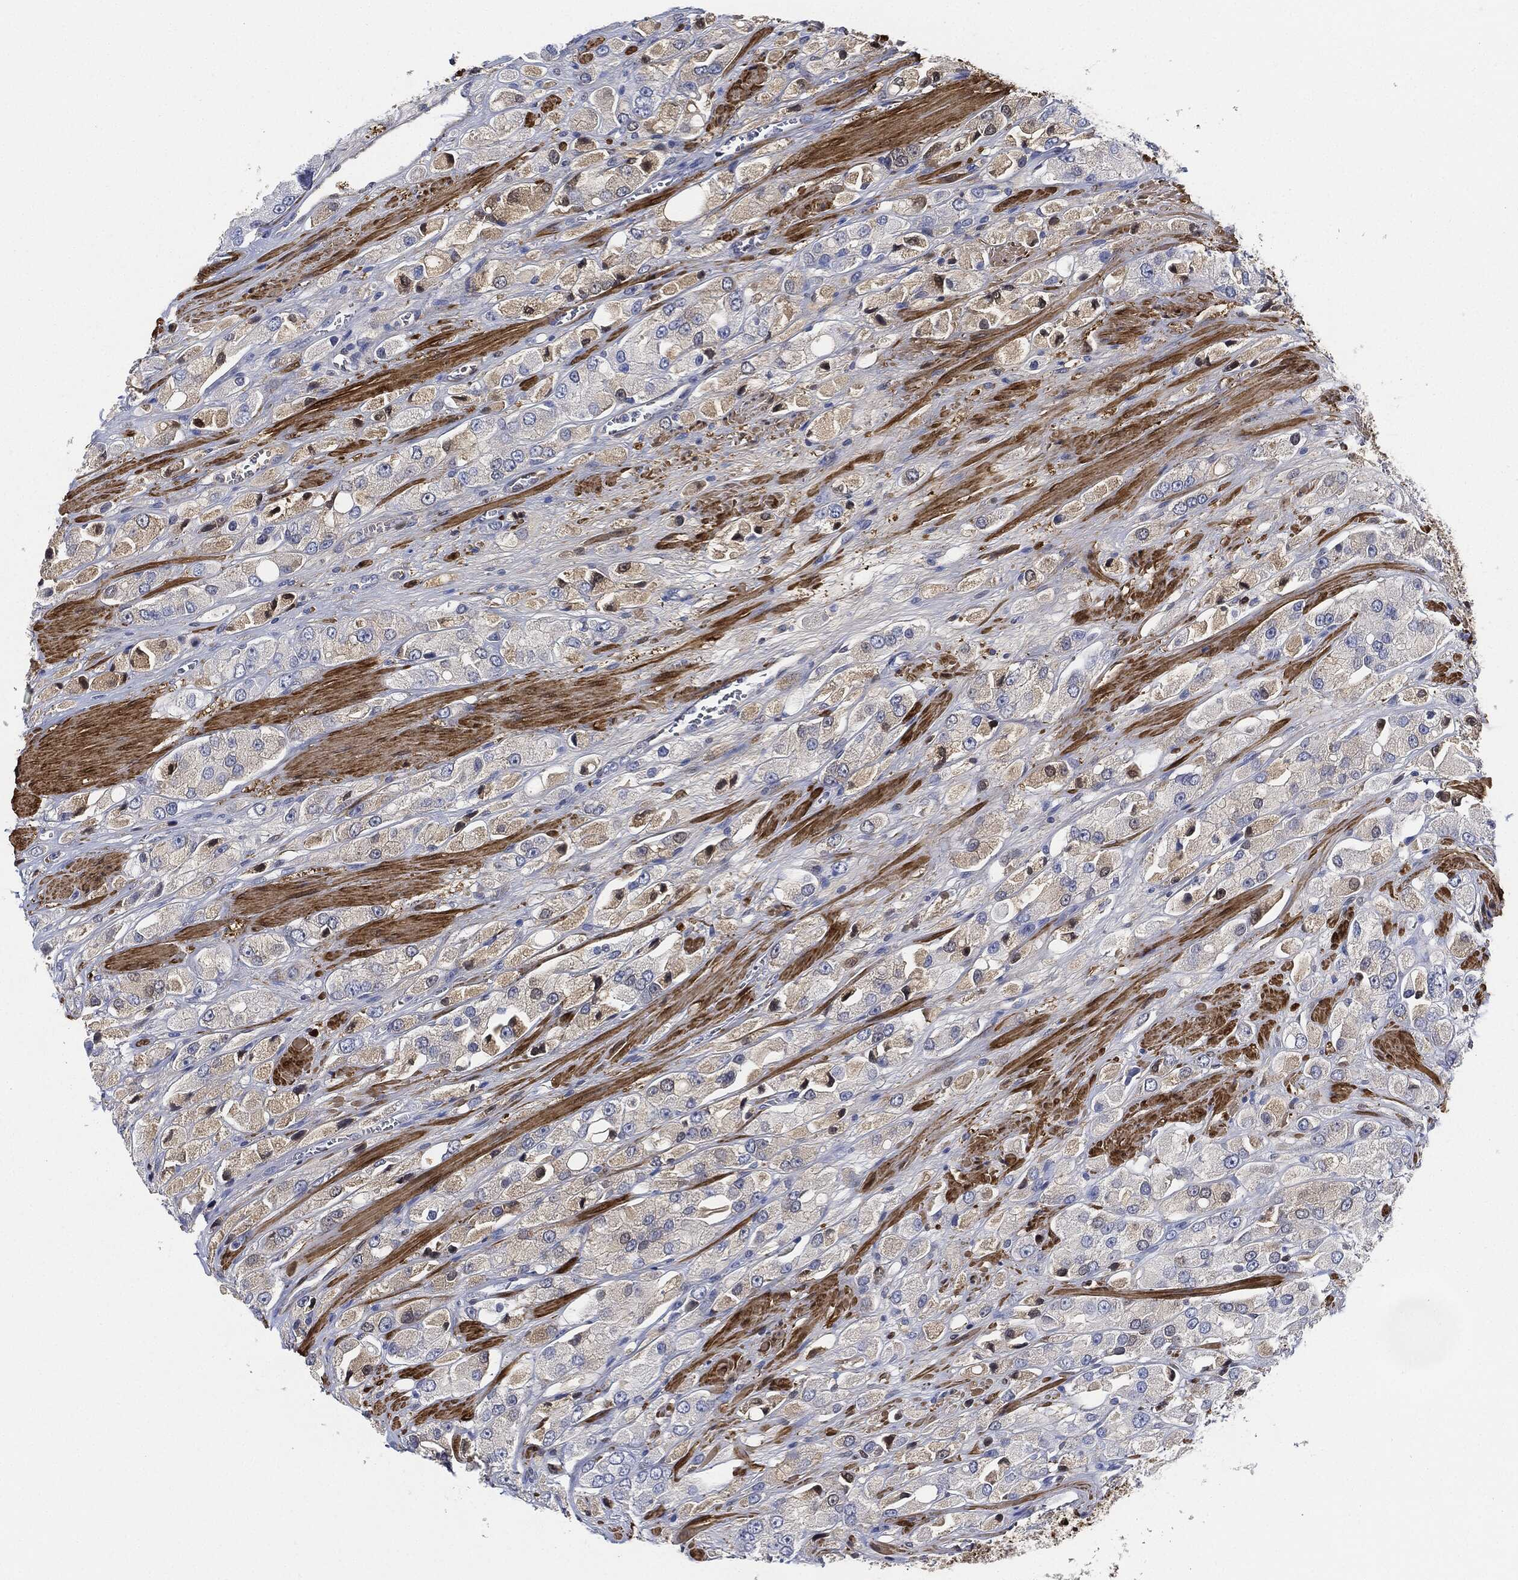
{"staining": {"intensity": "weak", "quantity": "<25%", "location": "cytoplasmic/membranous"}, "tissue": "prostate cancer", "cell_type": "Tumor cells", "image_type": "cancer", "snomed": [{"axis": "morphology", "description": "Adenocarcinoma, NOS"}, {"axis": "topography", "description": "Prostate and seminal vesicle, NOS"}, {"axis": "topography", "description": "Prostate"}], "caption": "DAB (3,3'-diaminobenzidine) immunohistochemical staining of human prostate cancer displays no significant staining in tumor cells. (Brightfield microscopy of DAB (3,3'-diaminobenzidine) immunohistochemistry at high magnification).", "gene": "TAGLN", "patient": {"sex": "male", "age": 64}}